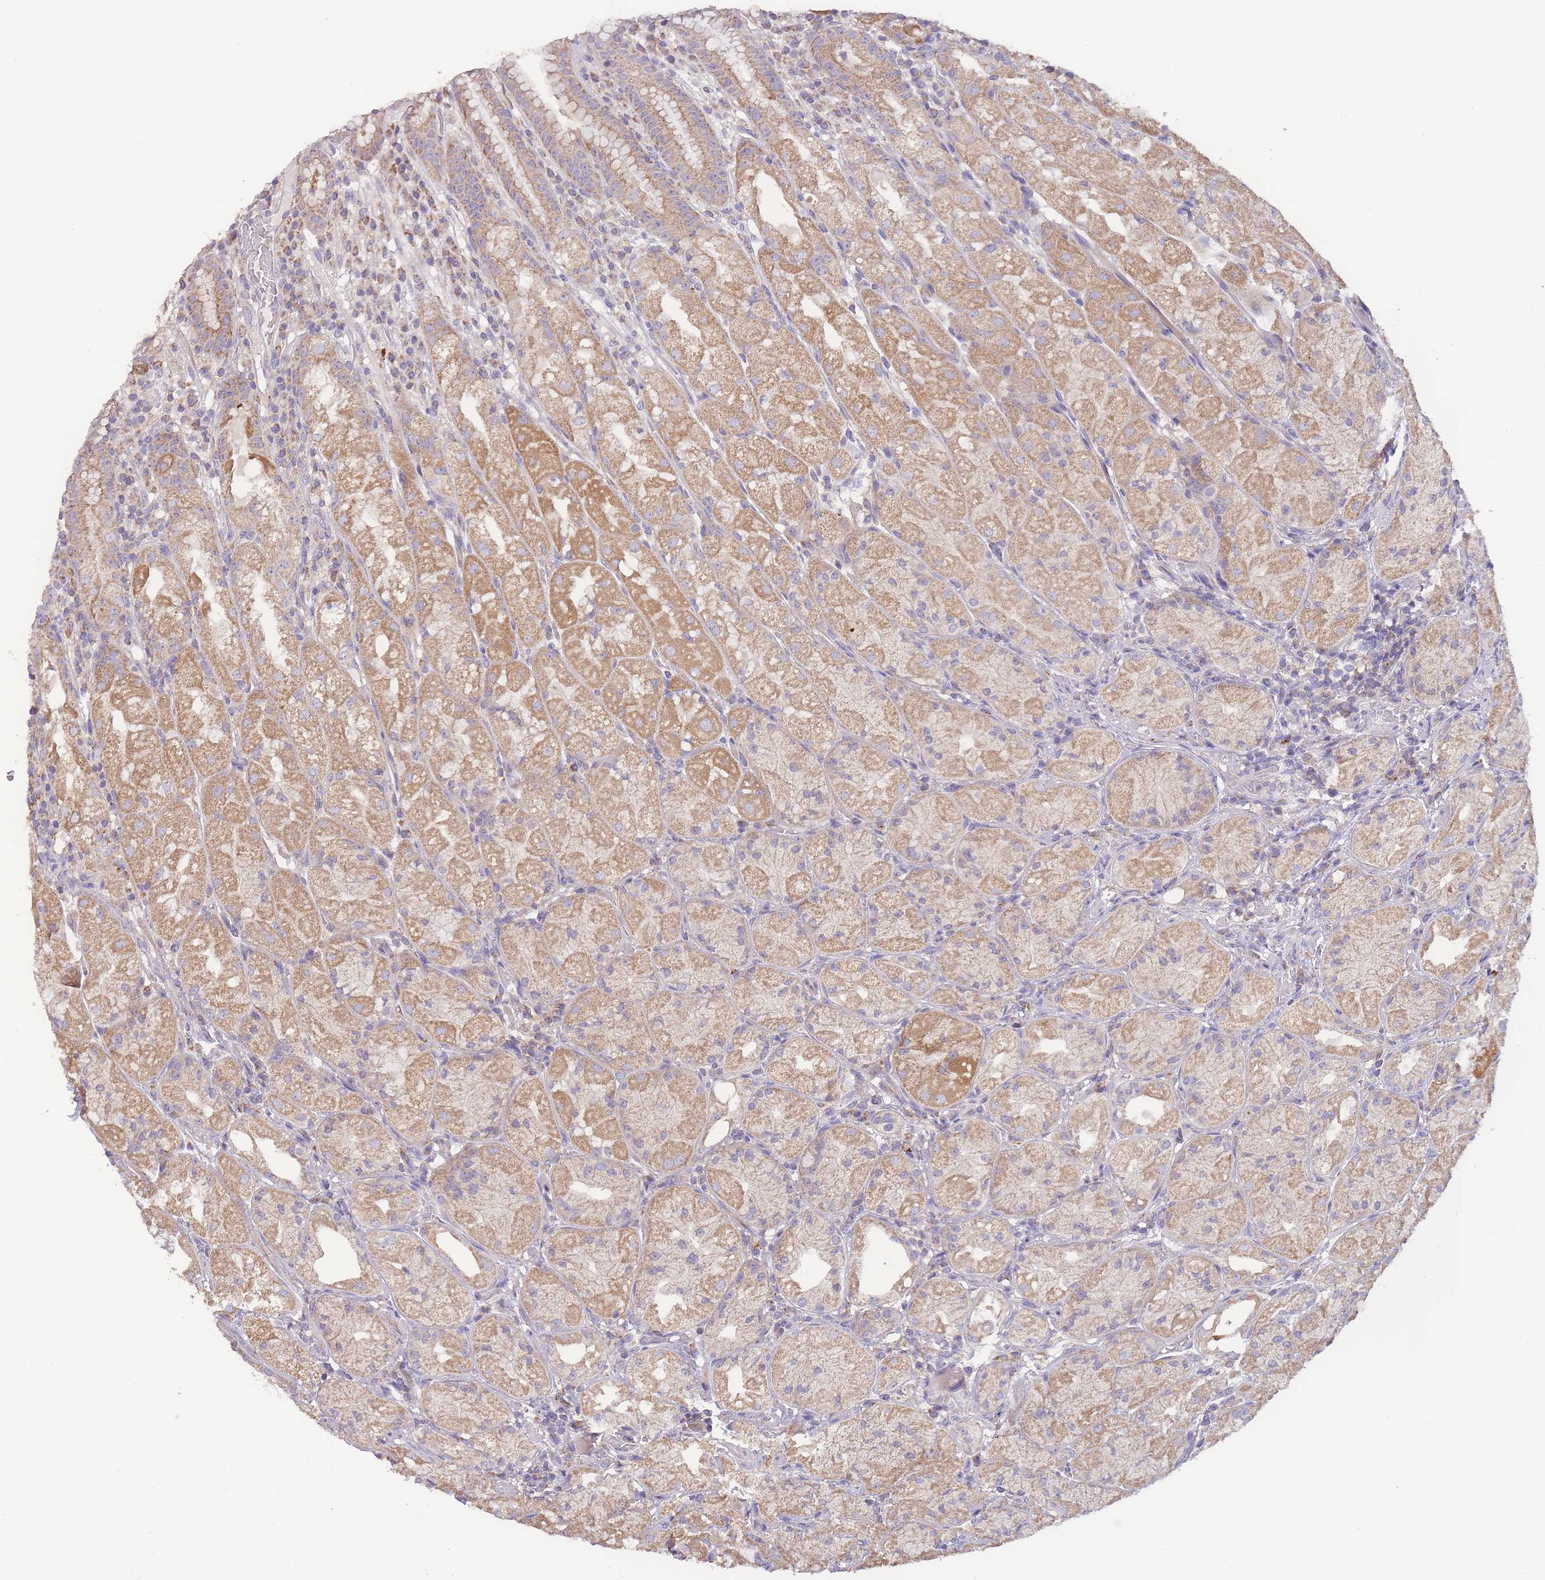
{"staining": {"intensity": "moderate", "quantity": ">75%", "location": "cytoplasmic/membranous"}, "tissue": "stomach", "cell_type": "Glandular cells", "image_type": "normal", "snomed": [{"axis": "morphology", "description": "Normal tissue, NOS"}, {"axis": "topography", "description": "Stomach, upper"}], "caption": "Immunohistochemistry histopathology image of benign human stomach stained for a protein (brown), which reveals medium levels of moderate cytoplasmic/membranous expression in about >75% of glandular cells.", "gene": "SLC25A42", "patient": {"sex": "male", "age": 52}}